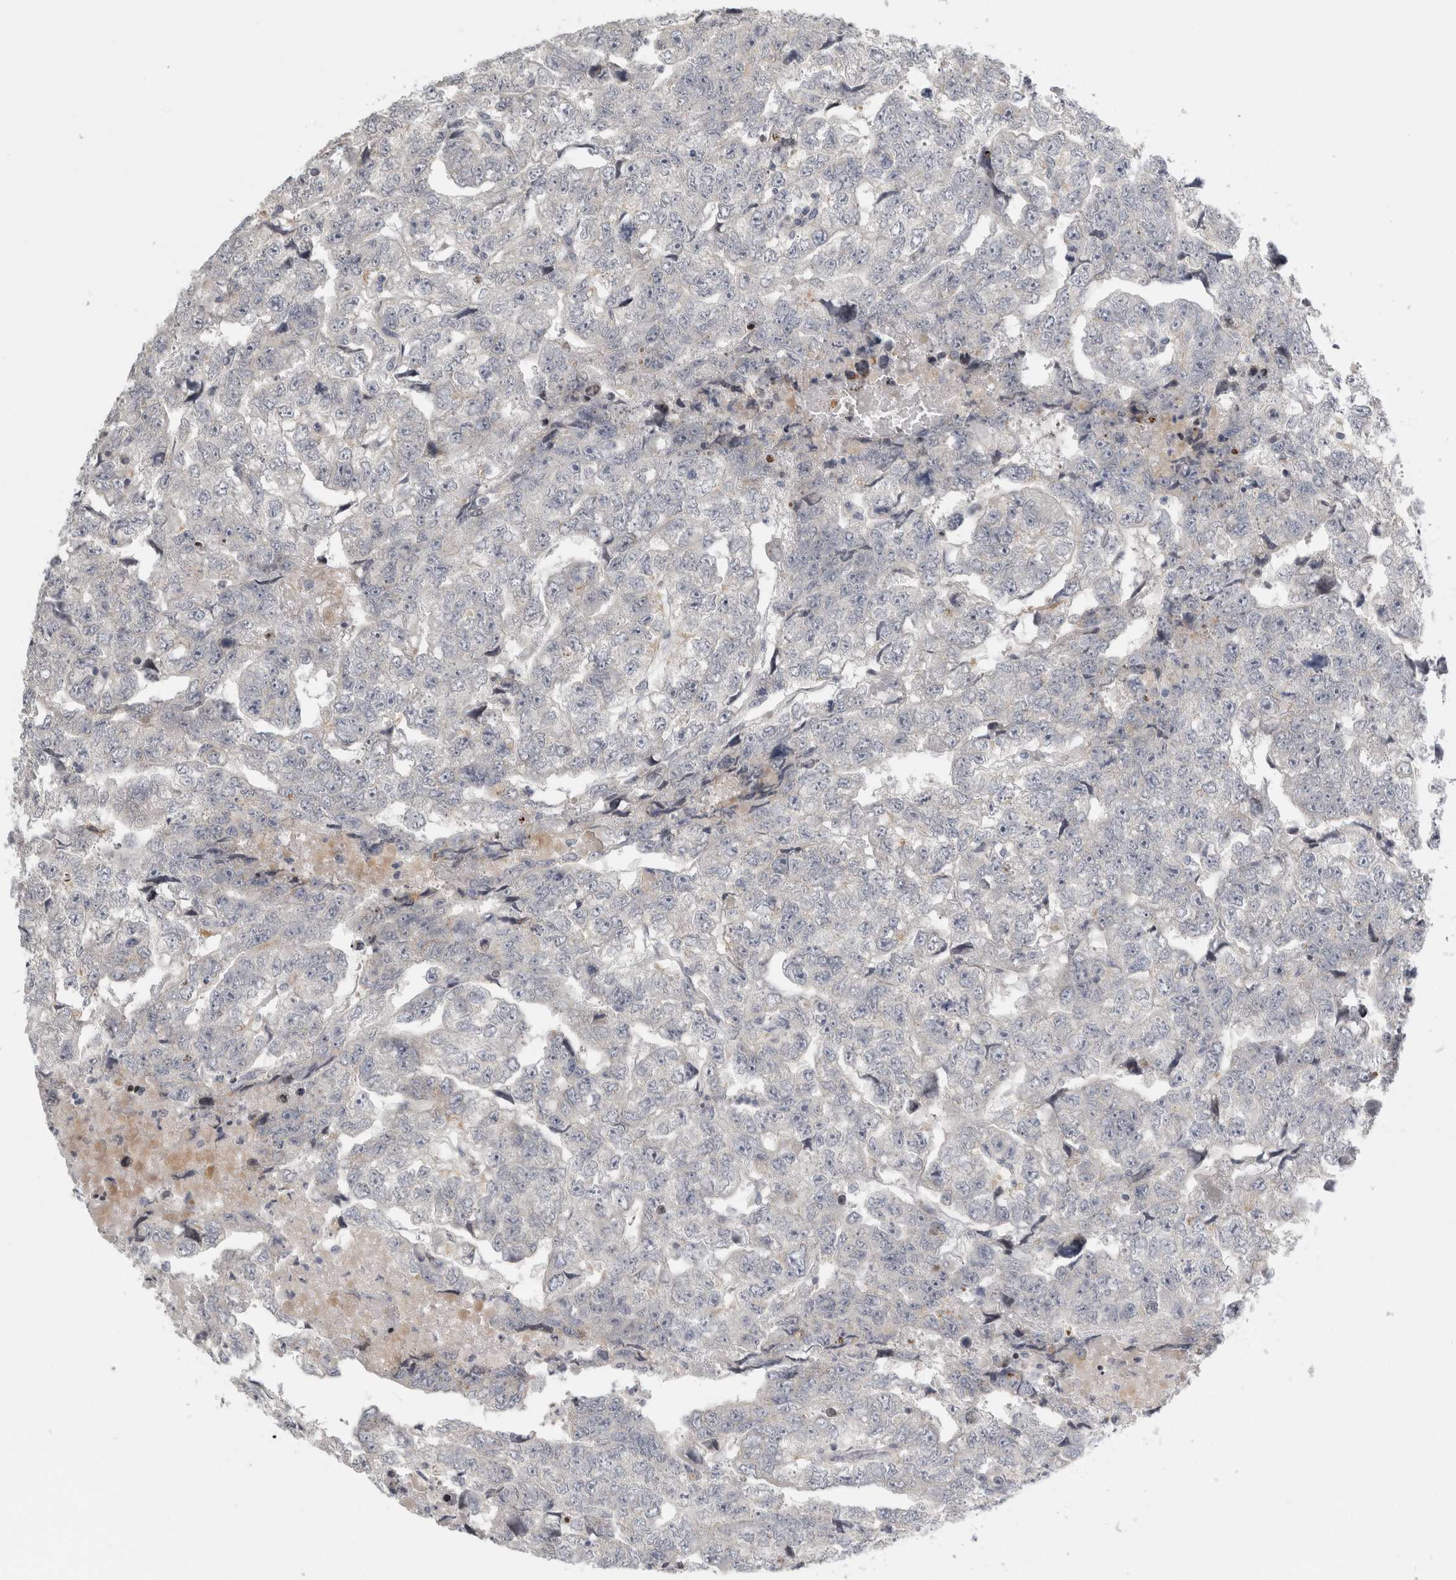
{"staining": {"intensity": "negative", "quantity": "none", "location": "none"}, "tissue": "testis cancer", "cell_type": "Tumor cells", "image_type": "cancer", "snomed": [{"axis": "morphology", "description": "Carcinoma, Embryonal, NOS"}, {"axis": "topography", "description": "Testis"}], "caption": "Testis cancer stained for a protein using immunohistochemistry displays no expression tumor cells.", "gene": "UTP25", "patient": {"sex": "male", "age": 36}}